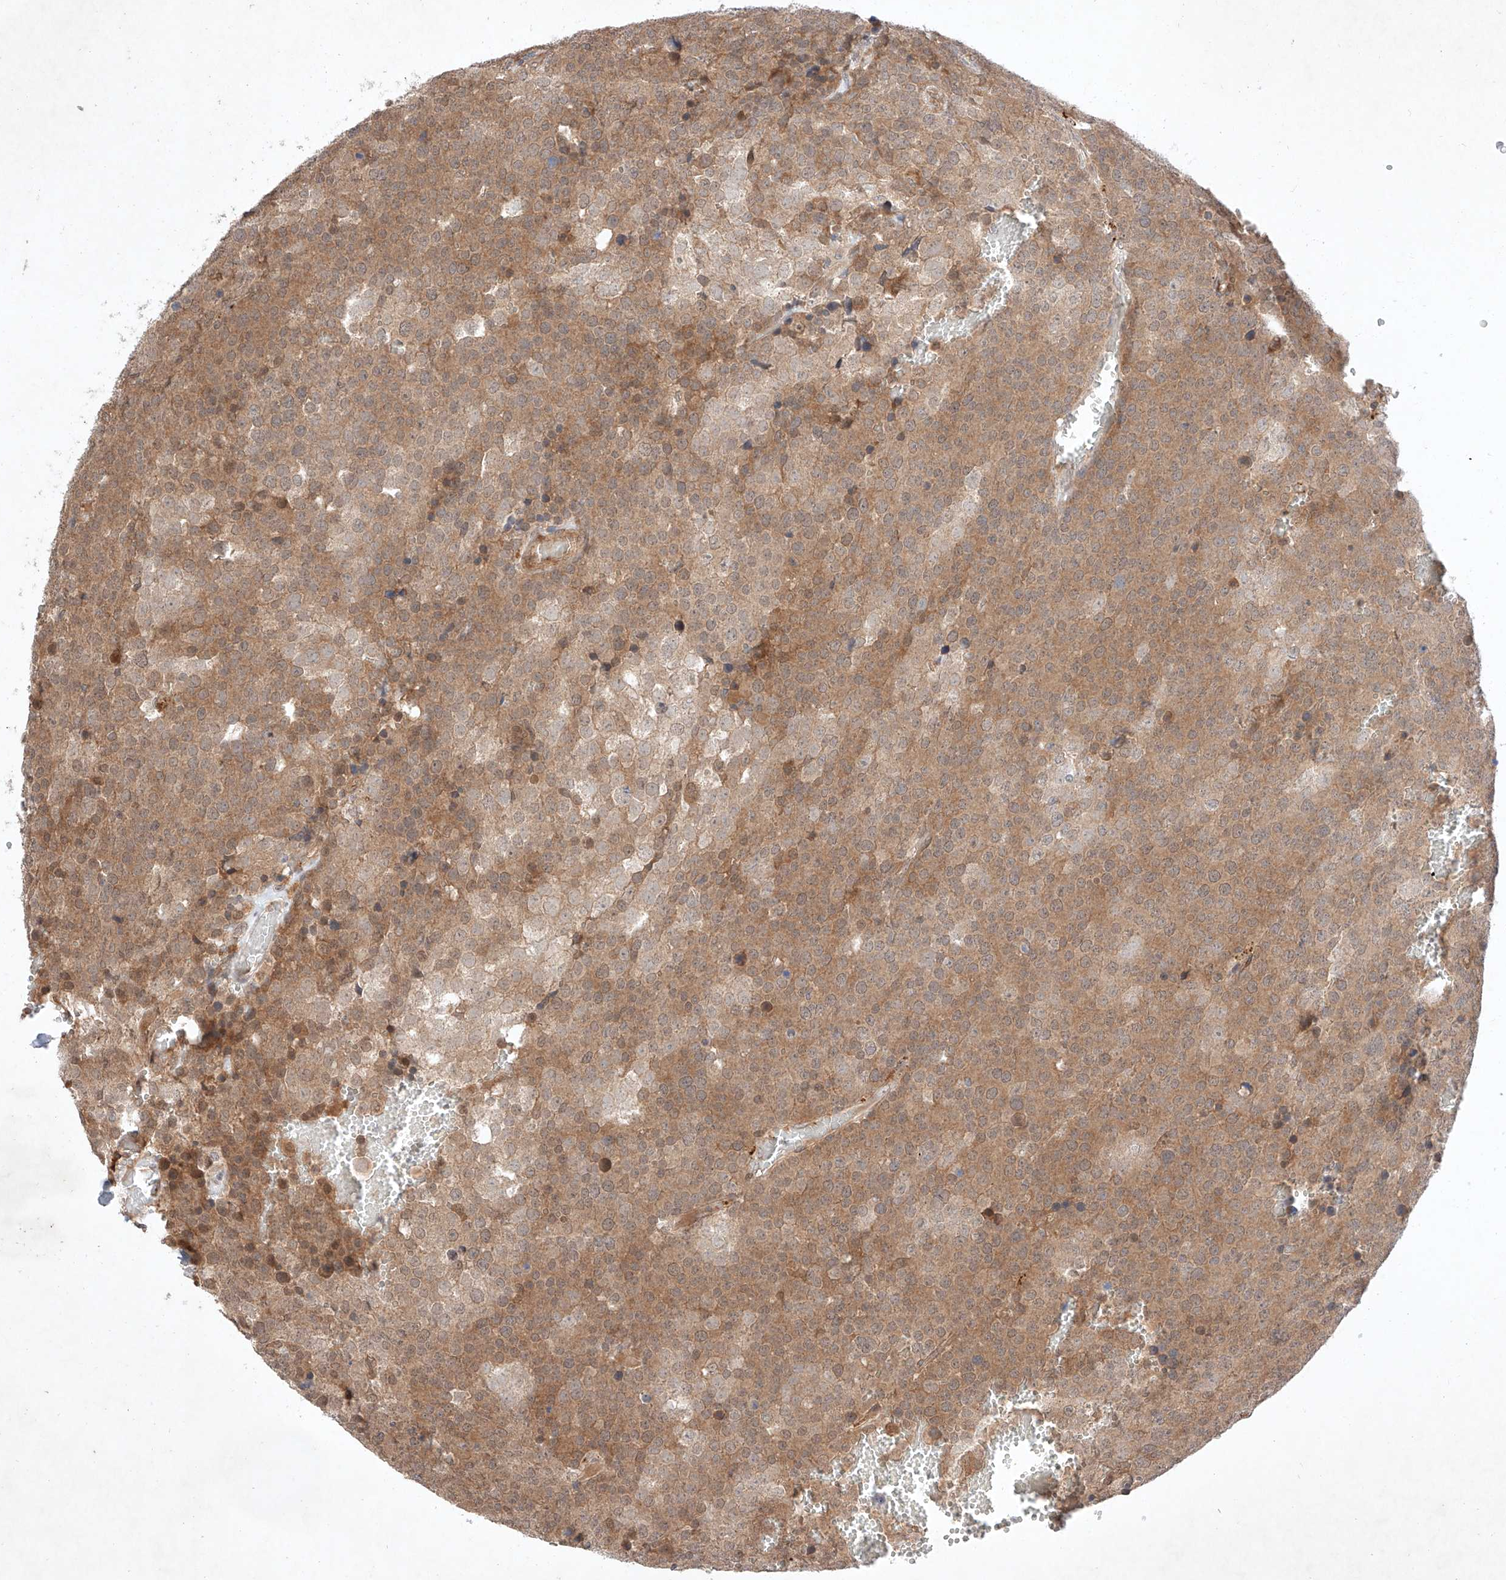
{"staining": {"intensity": "moderate", "quantity": ">75%", "location": "cytoplasmic/membranous"}, "tissue": "testis cancer", "cell_type": "Tumor cells", "image_type": "cancer", "snomed": [{"axis": "morphology", "description": "Seminoma, NOS"}, {"axis": "topography", "description": "Testis"}], "caption": "Immunohistochemistry (IHC) histopathology image of neoplastic tissue: human testis seminoma stained using IHC demonstrates medium levels of moderate protein expression localized specifically in the cytoplasmic/membranous of tumor cells, appearing as a cytoplasmic/membranous brown color.", "gene": "ZNF124", "patient": {"sex": "male", "age": 71}}